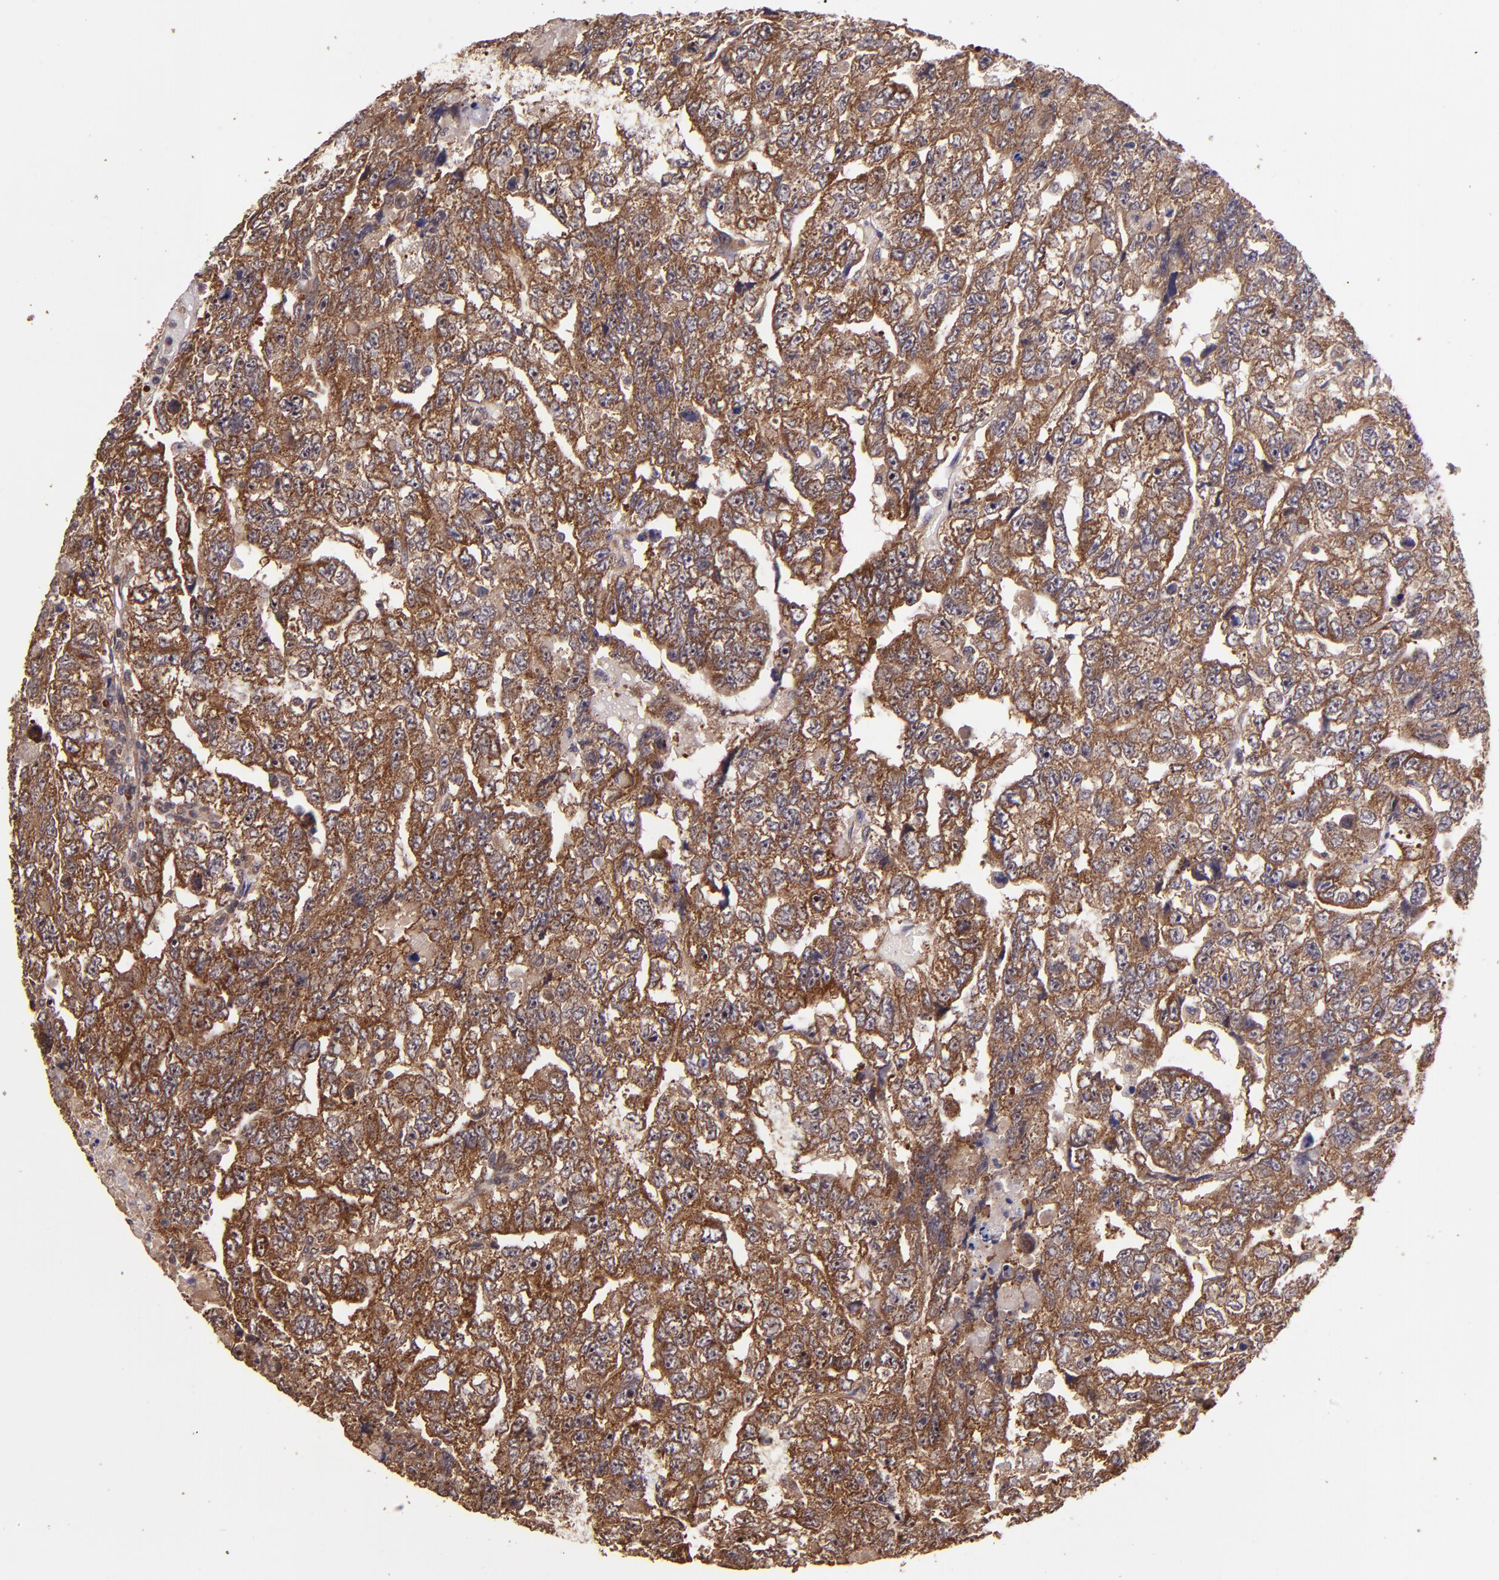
{"staining": {"intensity": "strong", "quantity": ">75%", "location": "cytoplasmic/membranous"}, "tissue": "testis cancer", "cell_type": "Tumor cells", "image_type": "cancer", "snomed": [{"axis": "morphology", "description": "Carcinoma, Embryonal, NOS"}, {"axis": "topography", "description": "Testis"}], "caption": "Immunohistochemical staining of embryonal carcinoma (testis) displays strong cytoplasmic/membranous protein expression in about >75% of tumor cells. (IHC, brightfield microscopy, high magnification).", "gene": "USP51", "patient": {"sex": "male", "age": 36}}